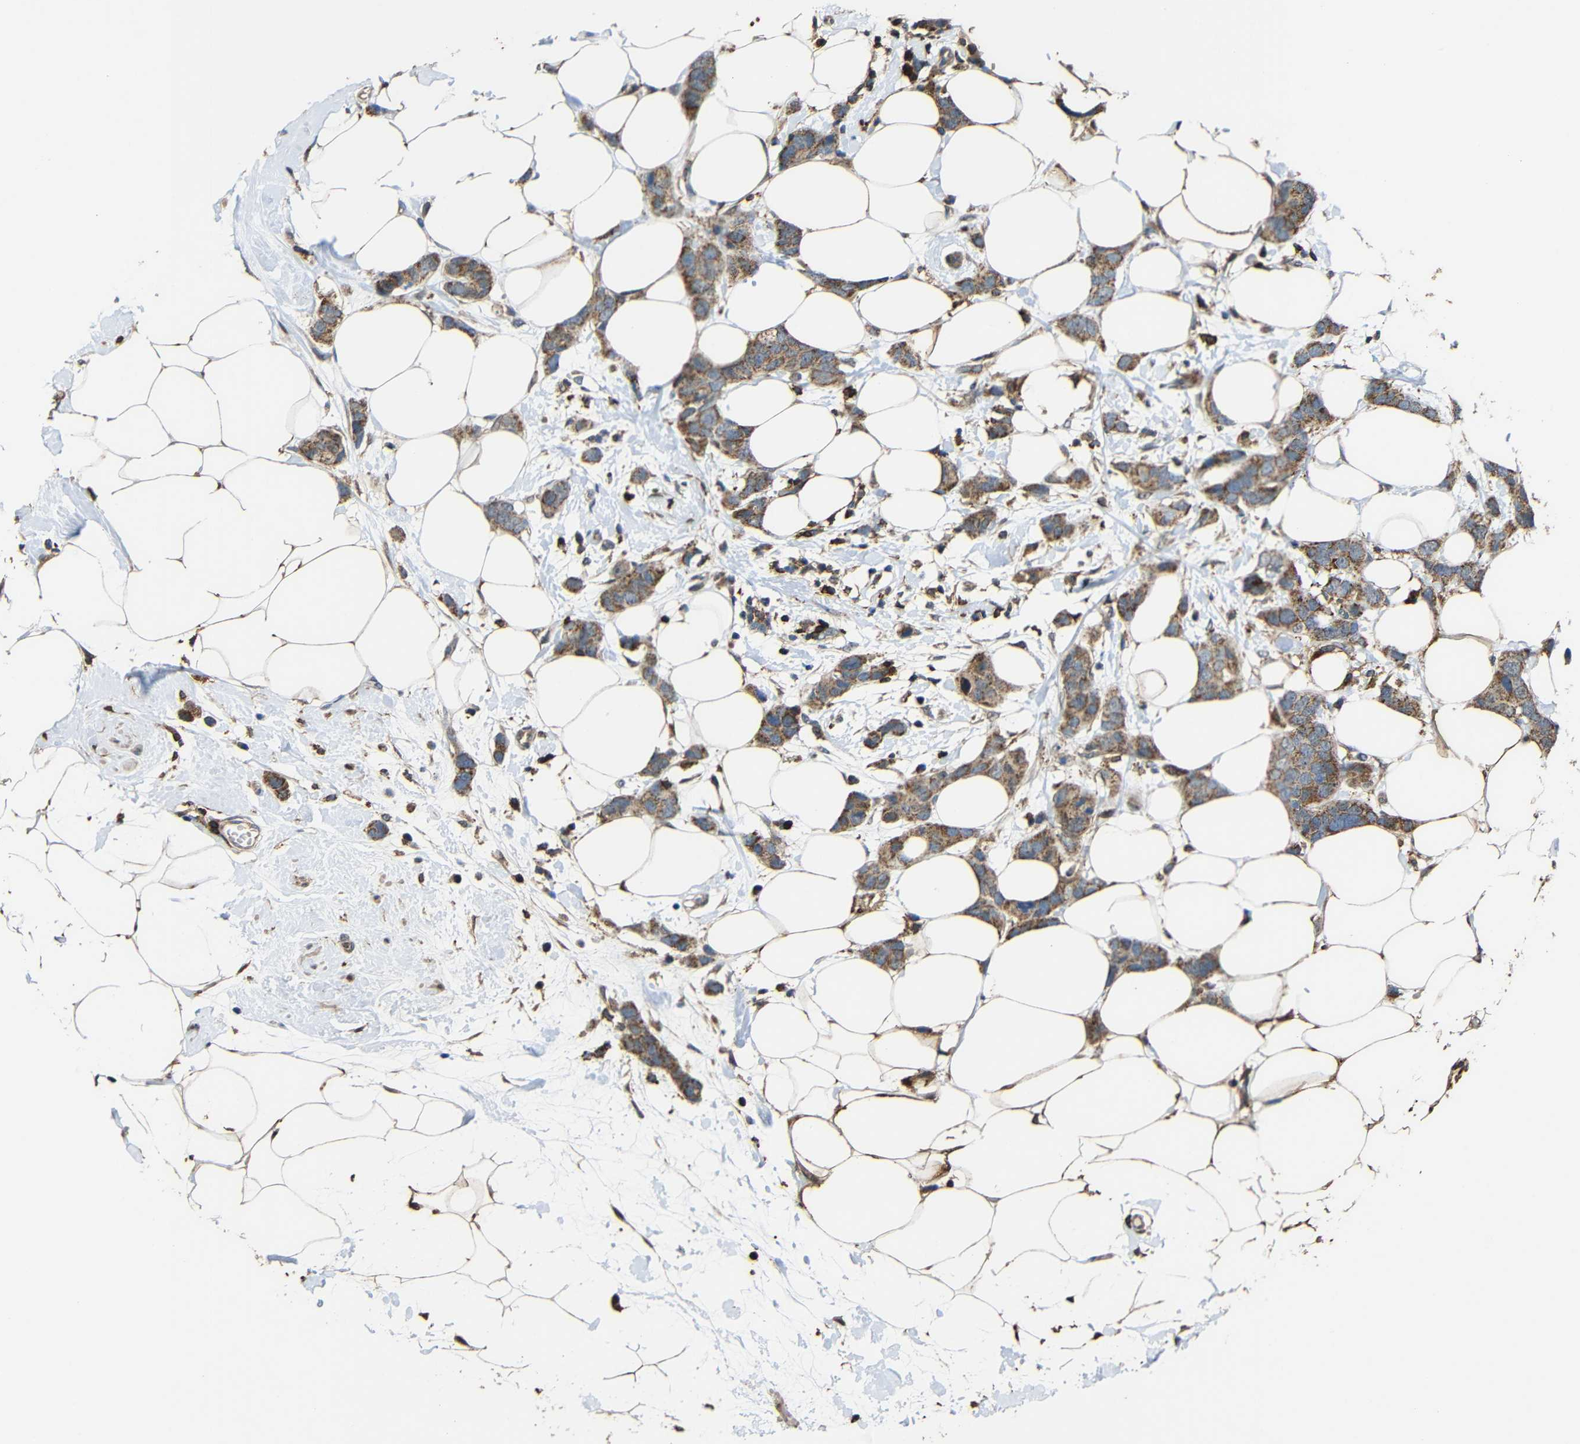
{"staining": {"intensity": "moderate", "quantity": ">75%", "location": "cytoplasmic/membranous"}, "tissue": "breast cancer", "cell_type": "Tumor cells", "image_type": "cancer", "snomed": [{"axis": "morphology", "description": "Normal tissue, NOS"}, {"axis": "morphology", "description": "Duct carcinoma"}, {"axis": "topography", "description": "Breast"}], "caption": "An image showing moderate cytoplasmic/membranous expression in about >75% of tumor cells in infiltrating ductal carcinoma (breast), as visualized by brown immunohistochemical staining.", "gene": "C1GALT1", "patient": {"sex": "female", "age": 50}}